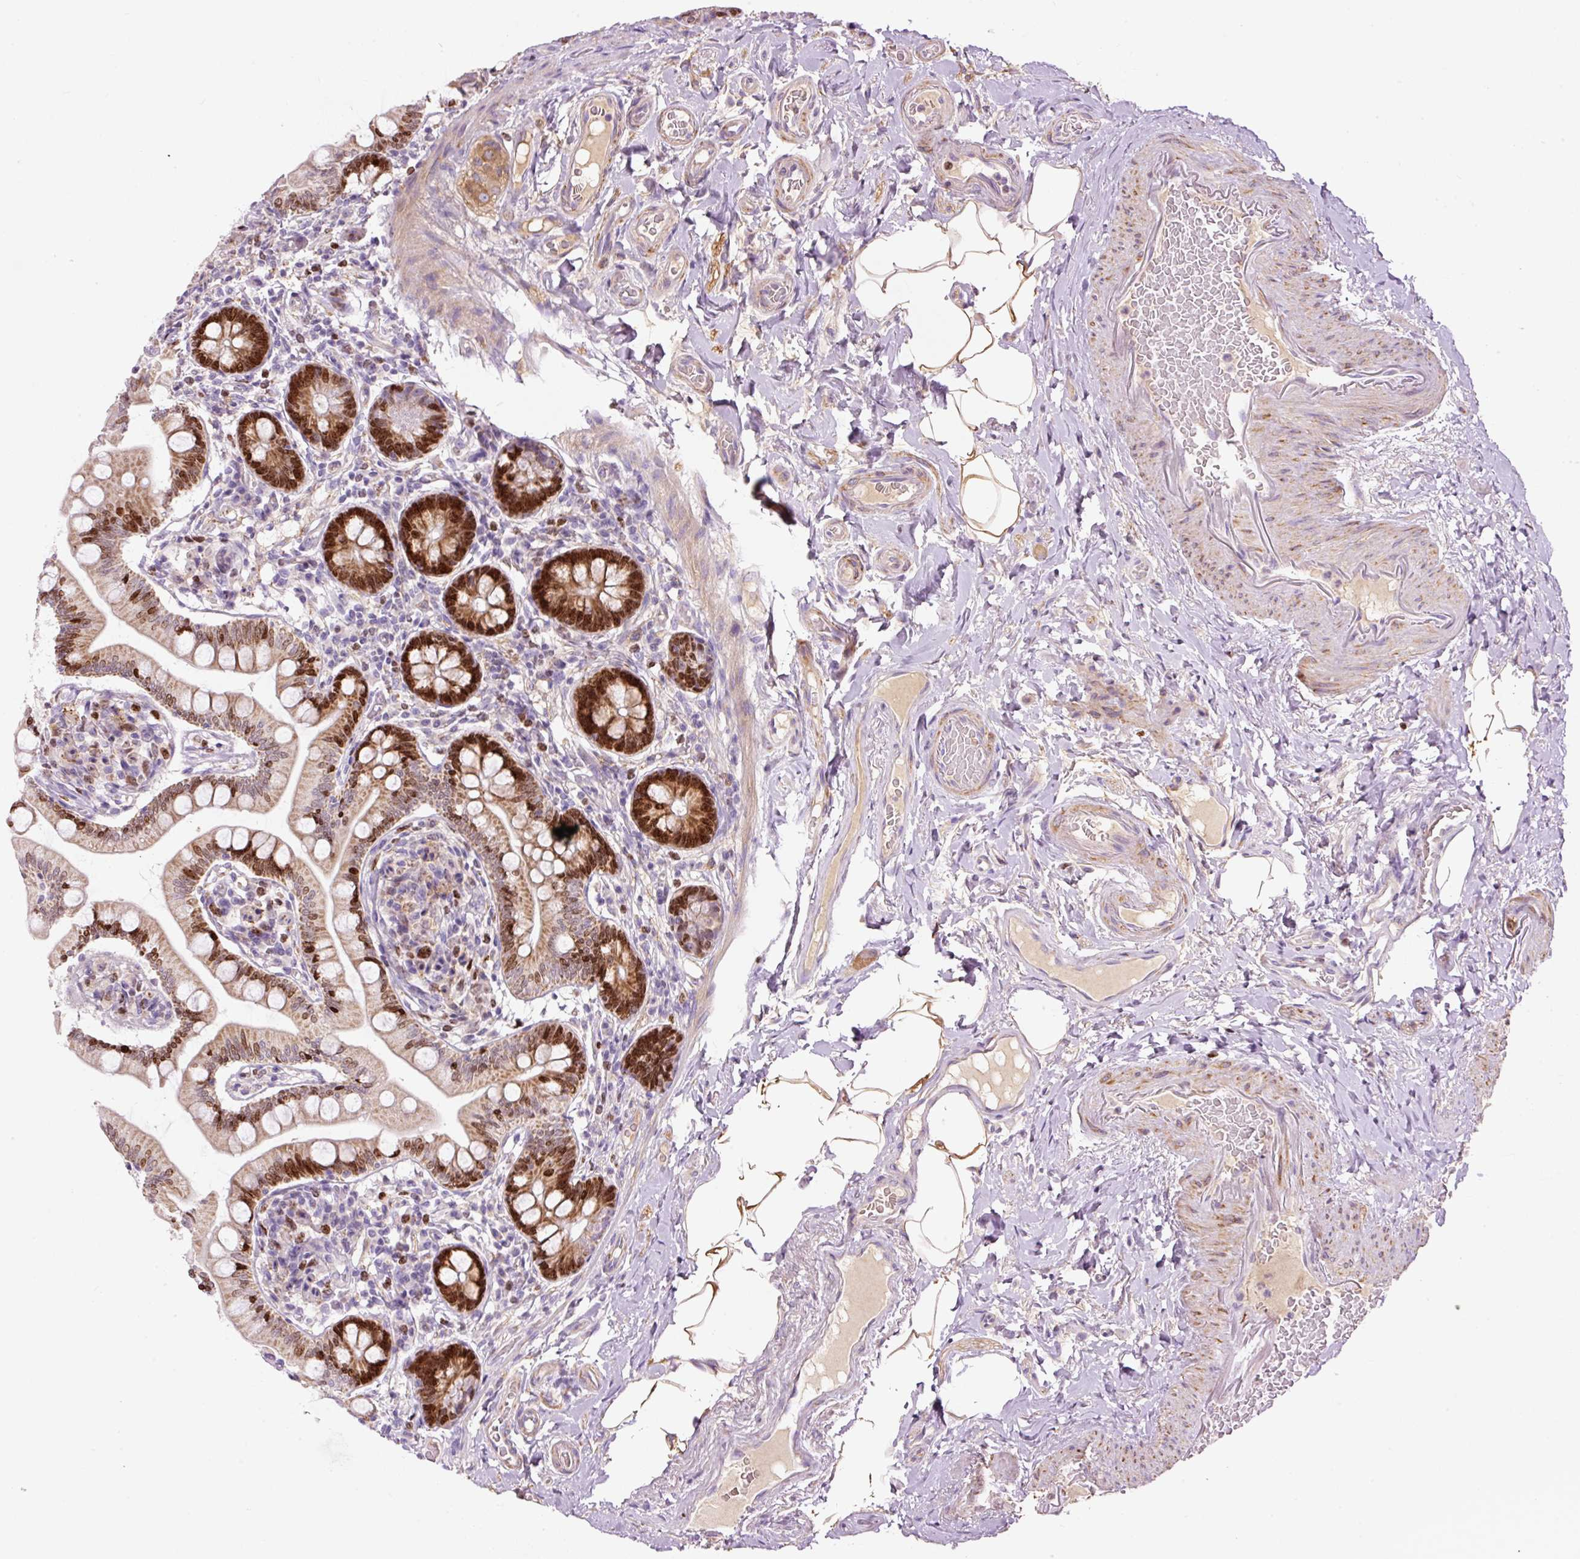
{"staining": {"intensity": "strong", "quantity": ">75%", "location": "cytoplasmic/membranous,nuclear"}, "tissue": "small intestine", "cell_type": "Glandular cells", "image_type": "normal", "snomed": [{"axis": "morphology", "description": "Normal tissue, NOS"}, {"axis": "topography", "description": "Small intestine"}], "caption": "Small intestine stained with IHC displays strong cytoplasmic/membranous,nuclear staining in about >75% of glandular cells.", "gene": "TMEM8B", "patient": {"sex": "female", "age": 64}}